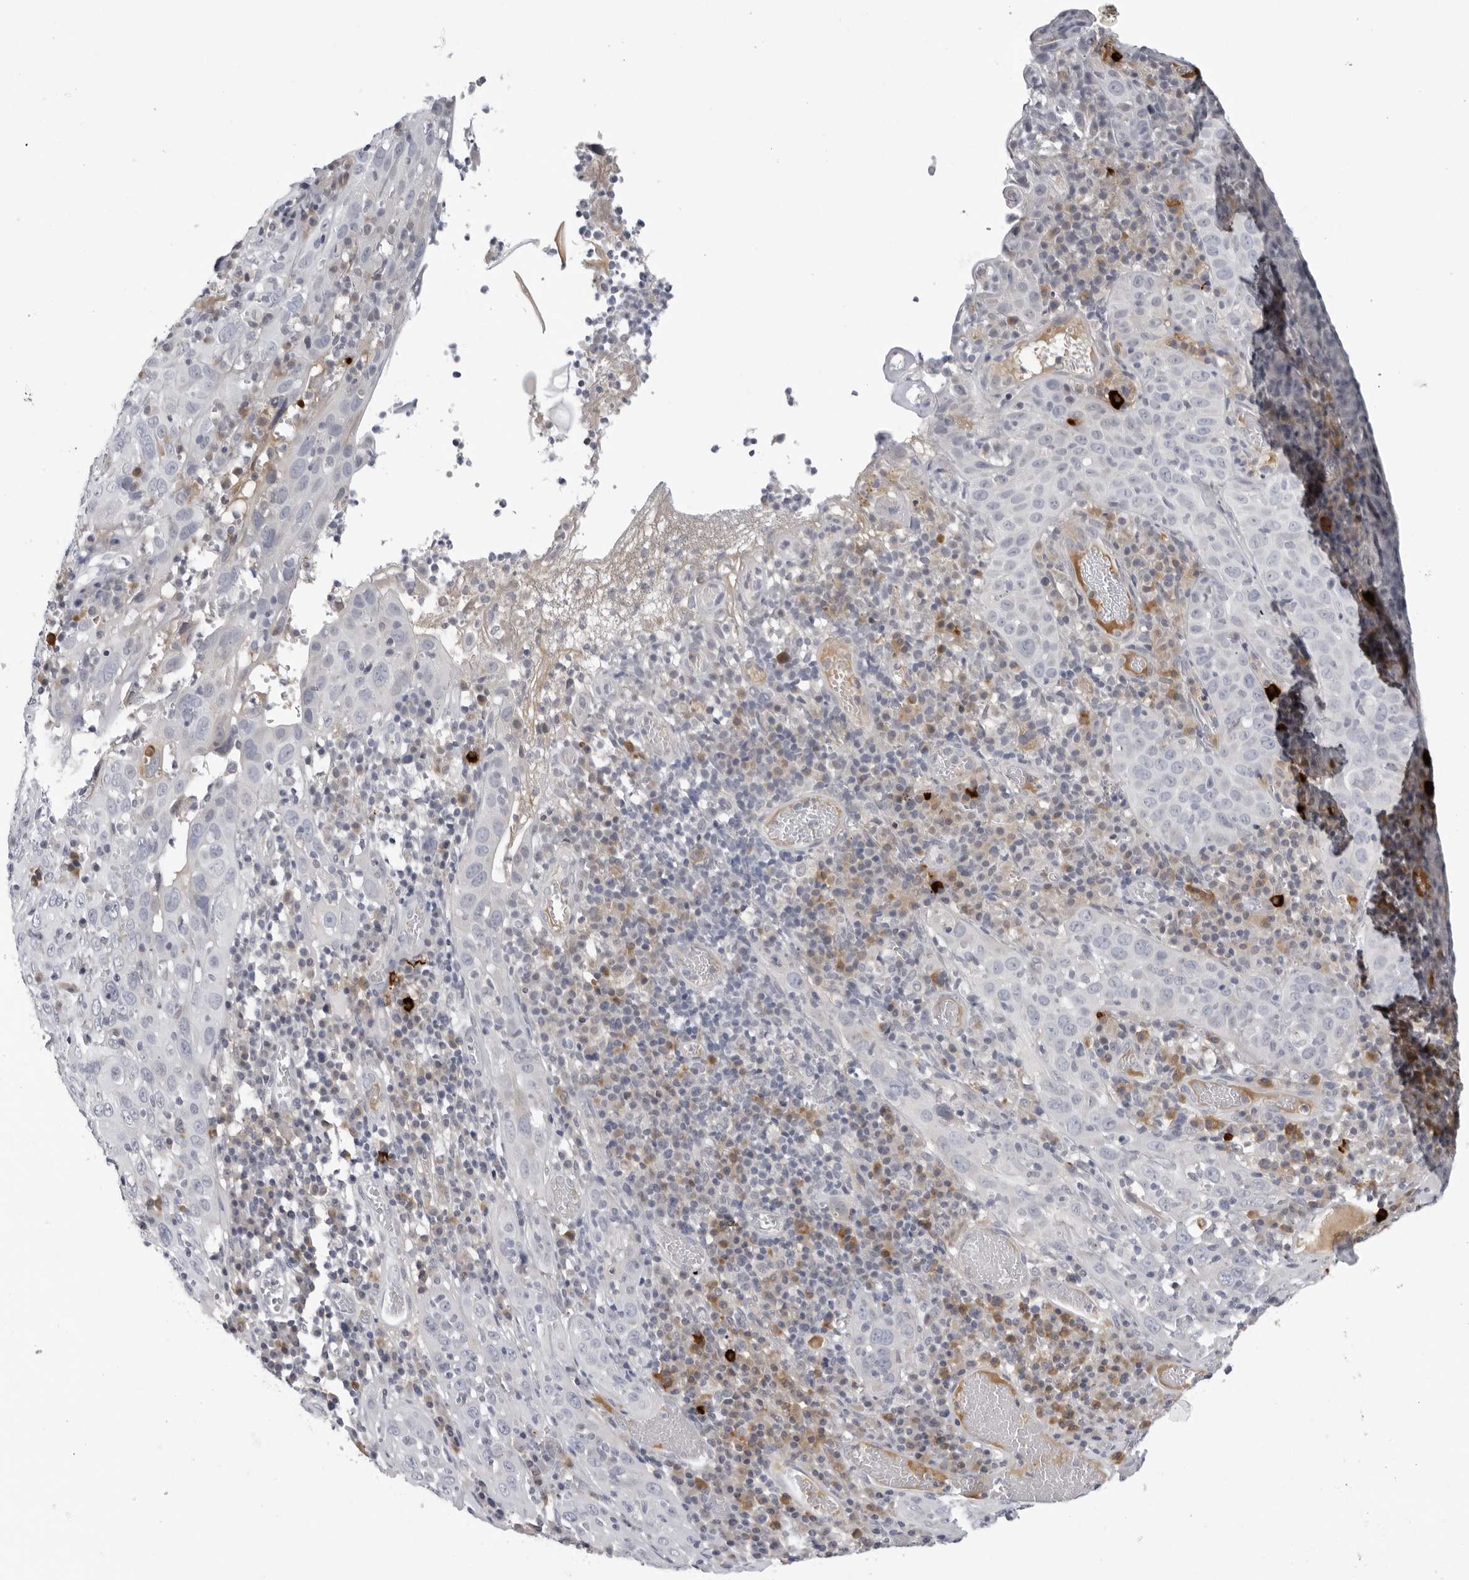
{"staining": {"intensity": "negative", "quantity": "none", "location": "none"}, "tissue": "cervical cancer", "cell_type": "Tumor cells", "image_type": "cancer", "snomed": [{"axis": "morphology", "description": "Squamous cell carcinoma, NOS"}, {"axis": "topography", "description": "Cervix"}], "caption": "High magnification brightfield microscopy of squamous cell carcinoma (cervical) stained with DAB (brown) and counterstained with hematoxylin (blue): tumor cells show no significant staining. (Stains: DAB IHC with hematoxylin counter stain, Microscopy: brightfield microscopy at high magnification).", "gene": "ZNF502", "patient": {"sex": "female", "age": 46}}